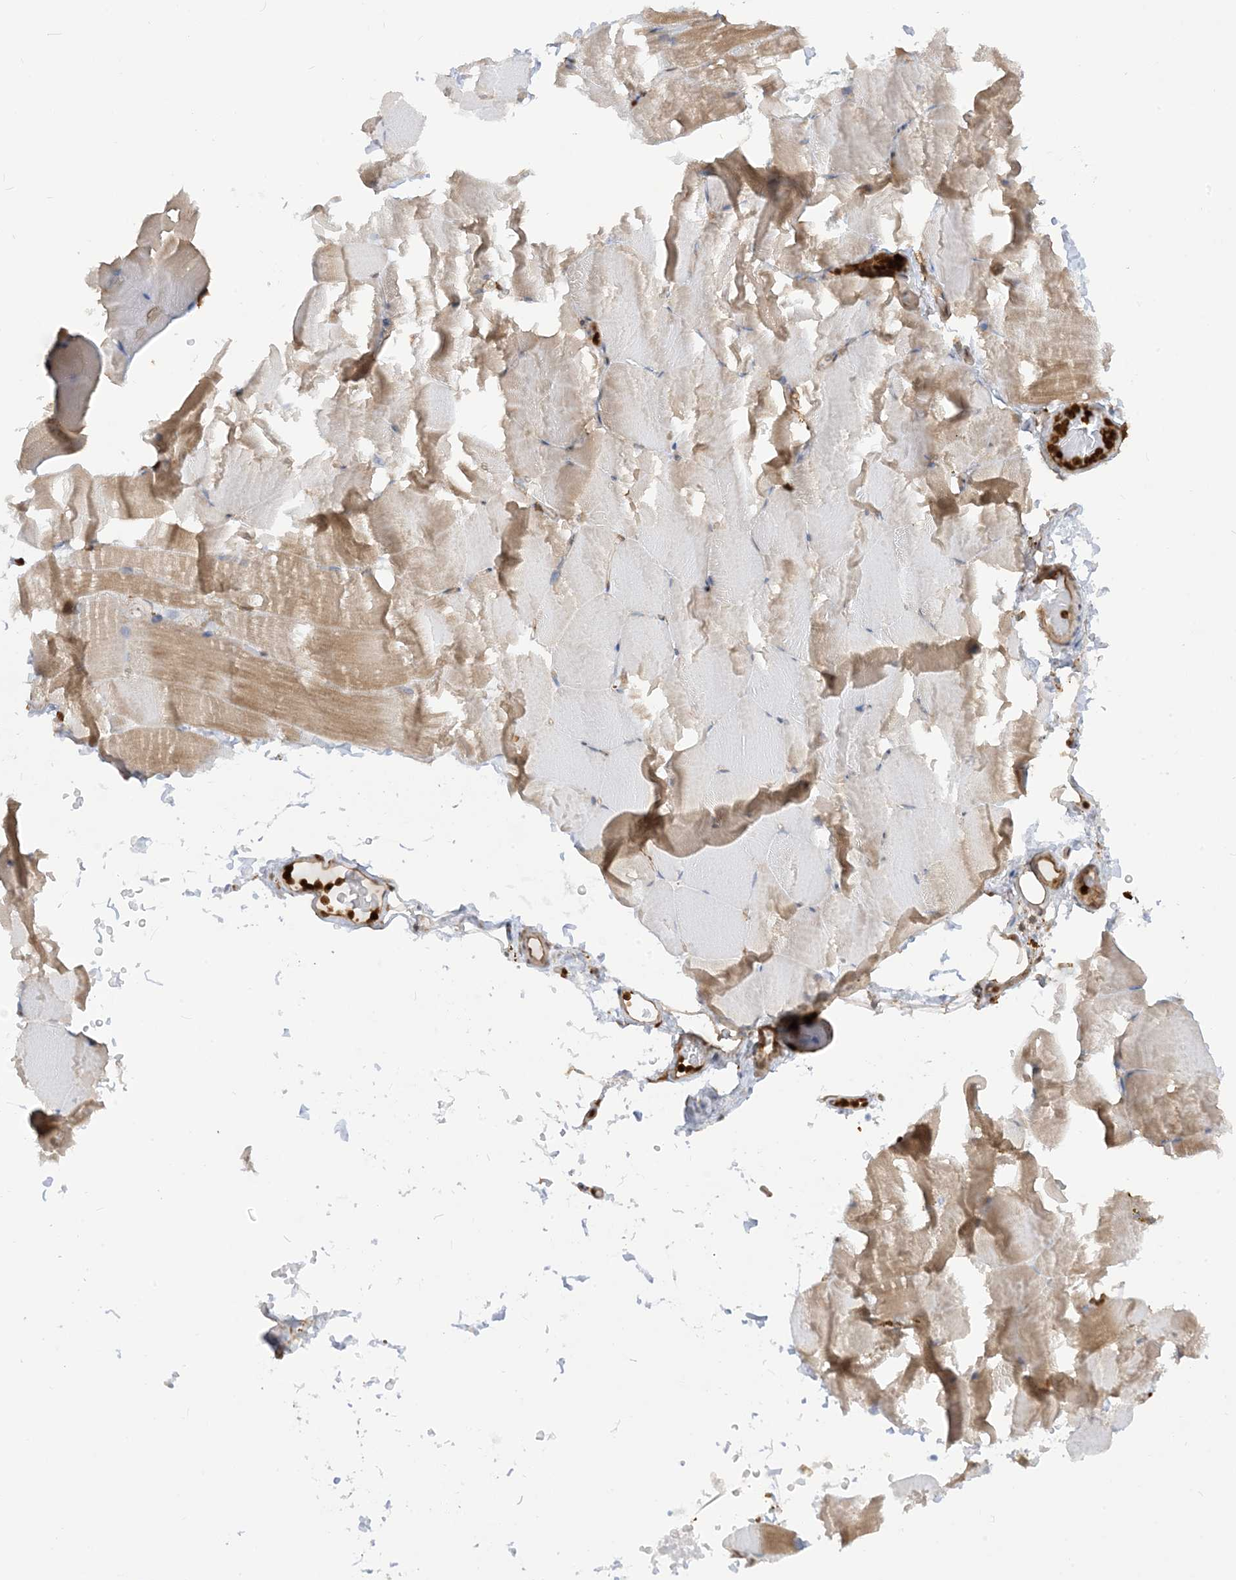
{"staining": {"intensity": "weak", "quantity": "25%-75%", "location": "cytoplasmic/membranous"}, "tissue": "skeletal muscle", "cell_type": "Myocytes", "image_type": "normal", "snomed": [{"axis": "morphology", "description": "Normal tissue, NOS"}, {"axis": "topography", "description": "Skeletal muscle"}, {"axis": "topography", "description": "Parathyroid gland"}], "caption": "Immunohistochemistry (DAB) staining of normal human skeletal muscle exhibits weak cytoplasmic/membranous protein expression in about 25%-75% of myocytes. The staining was performed using DAB (3,3'-diaminobenzidine) to visualize the protein expression in brown, while the nuclei were stained in blue with hematoxylin (Magnification: 20x).", "gene": "CAPZB", "patient": {"sex": "female", "age": 37}}